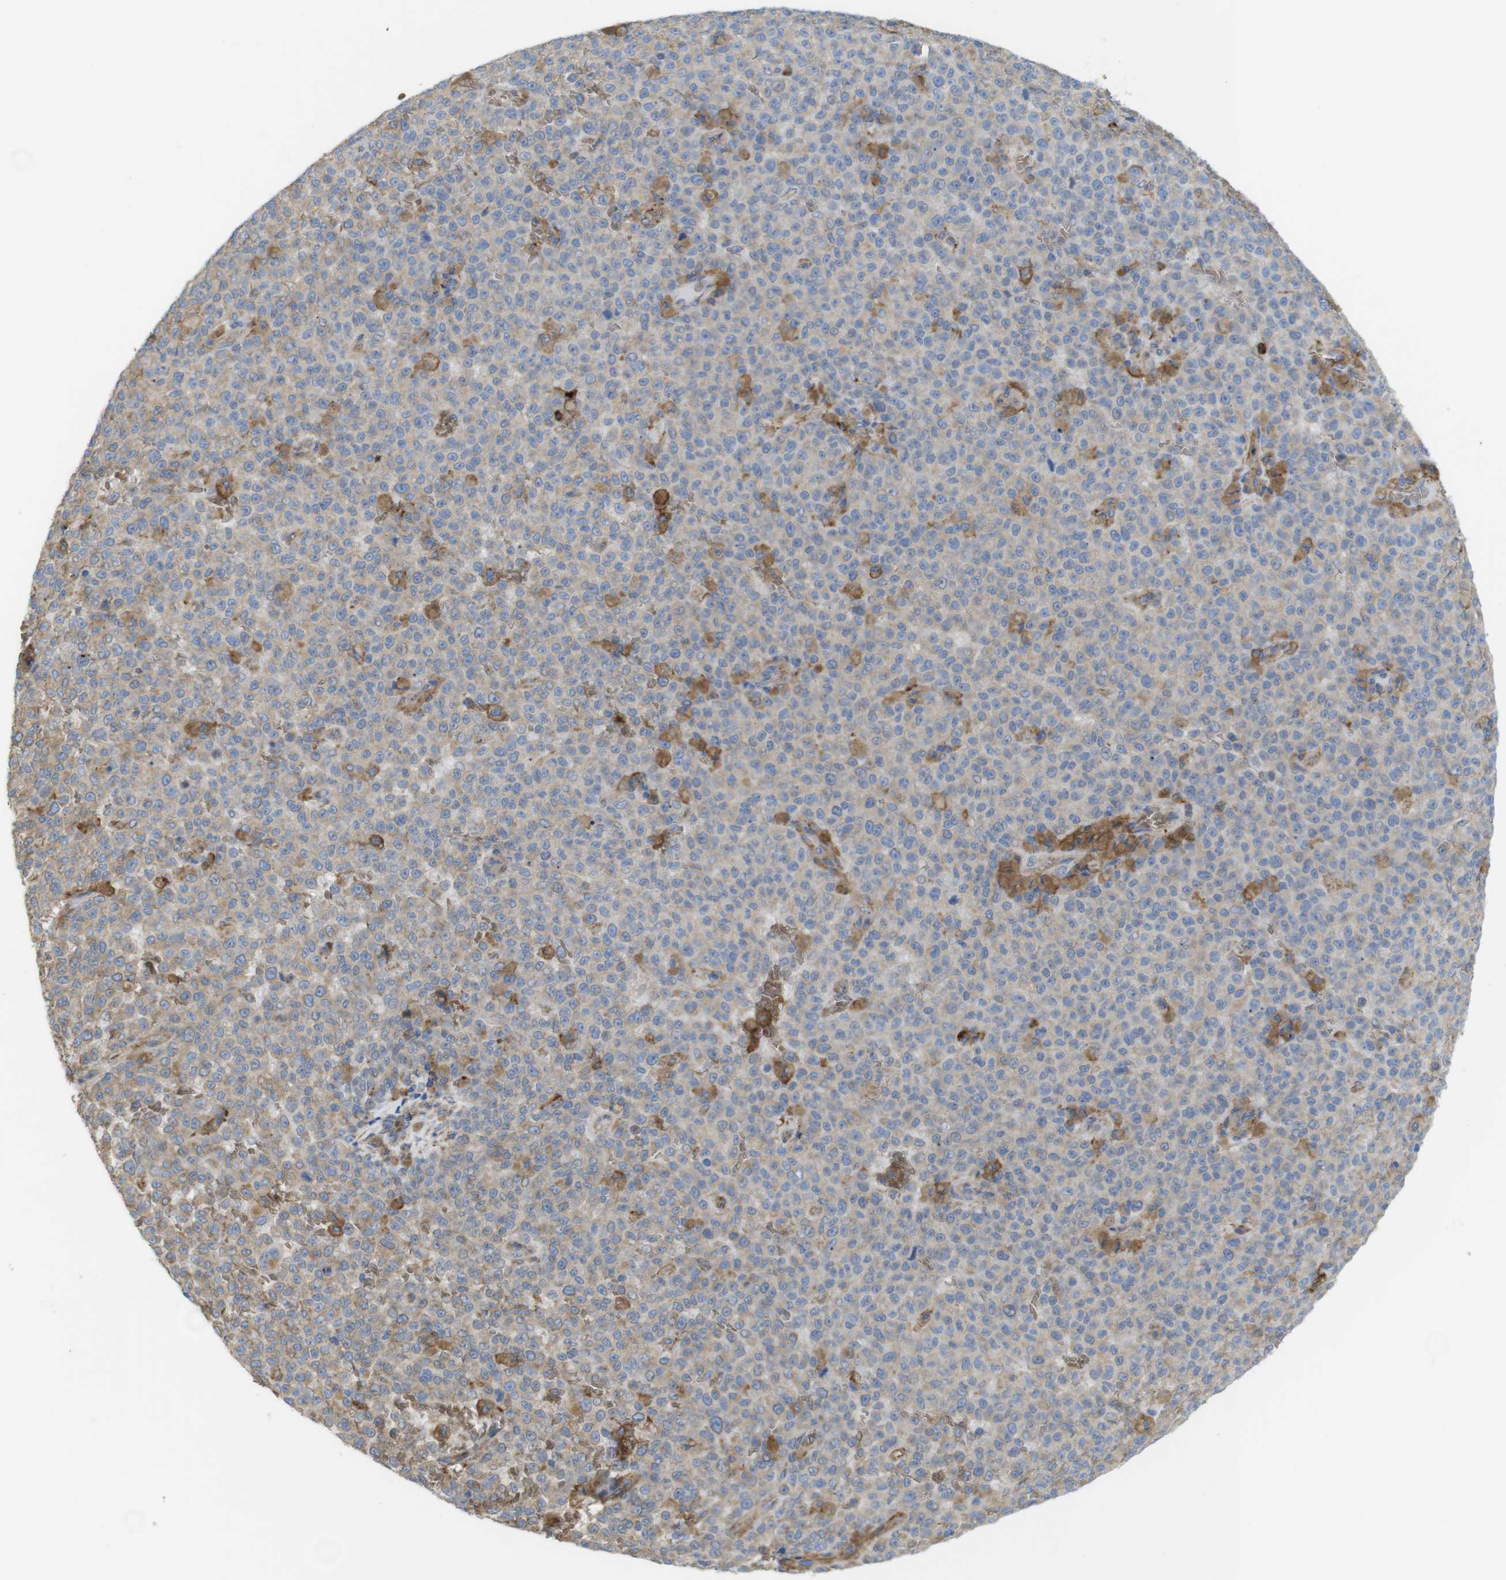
{"staining": {"intensity": "moderate", "quantity": "<25%", "location": "cytoplasmic/membranous"}, "tissue": "melanoma", "cell_type": "Tumor cells", "image_type": "cancer", "snomed": [{"axis": "morphology", "description": "Malignant melanoma, NOS"}, {"axis": "topography", "description": "Skin"}], "caption": "Protein staining of melanoma tissue exhibits moderate cytoplasmic/membranous expression in approximately <25% of tumor cells. Immunohistochemistry stains the protein of interest in brown and the nuclei are stained blue.", "gene": "CYBRD1", "patient": {"sex": "female", "age": 82}}